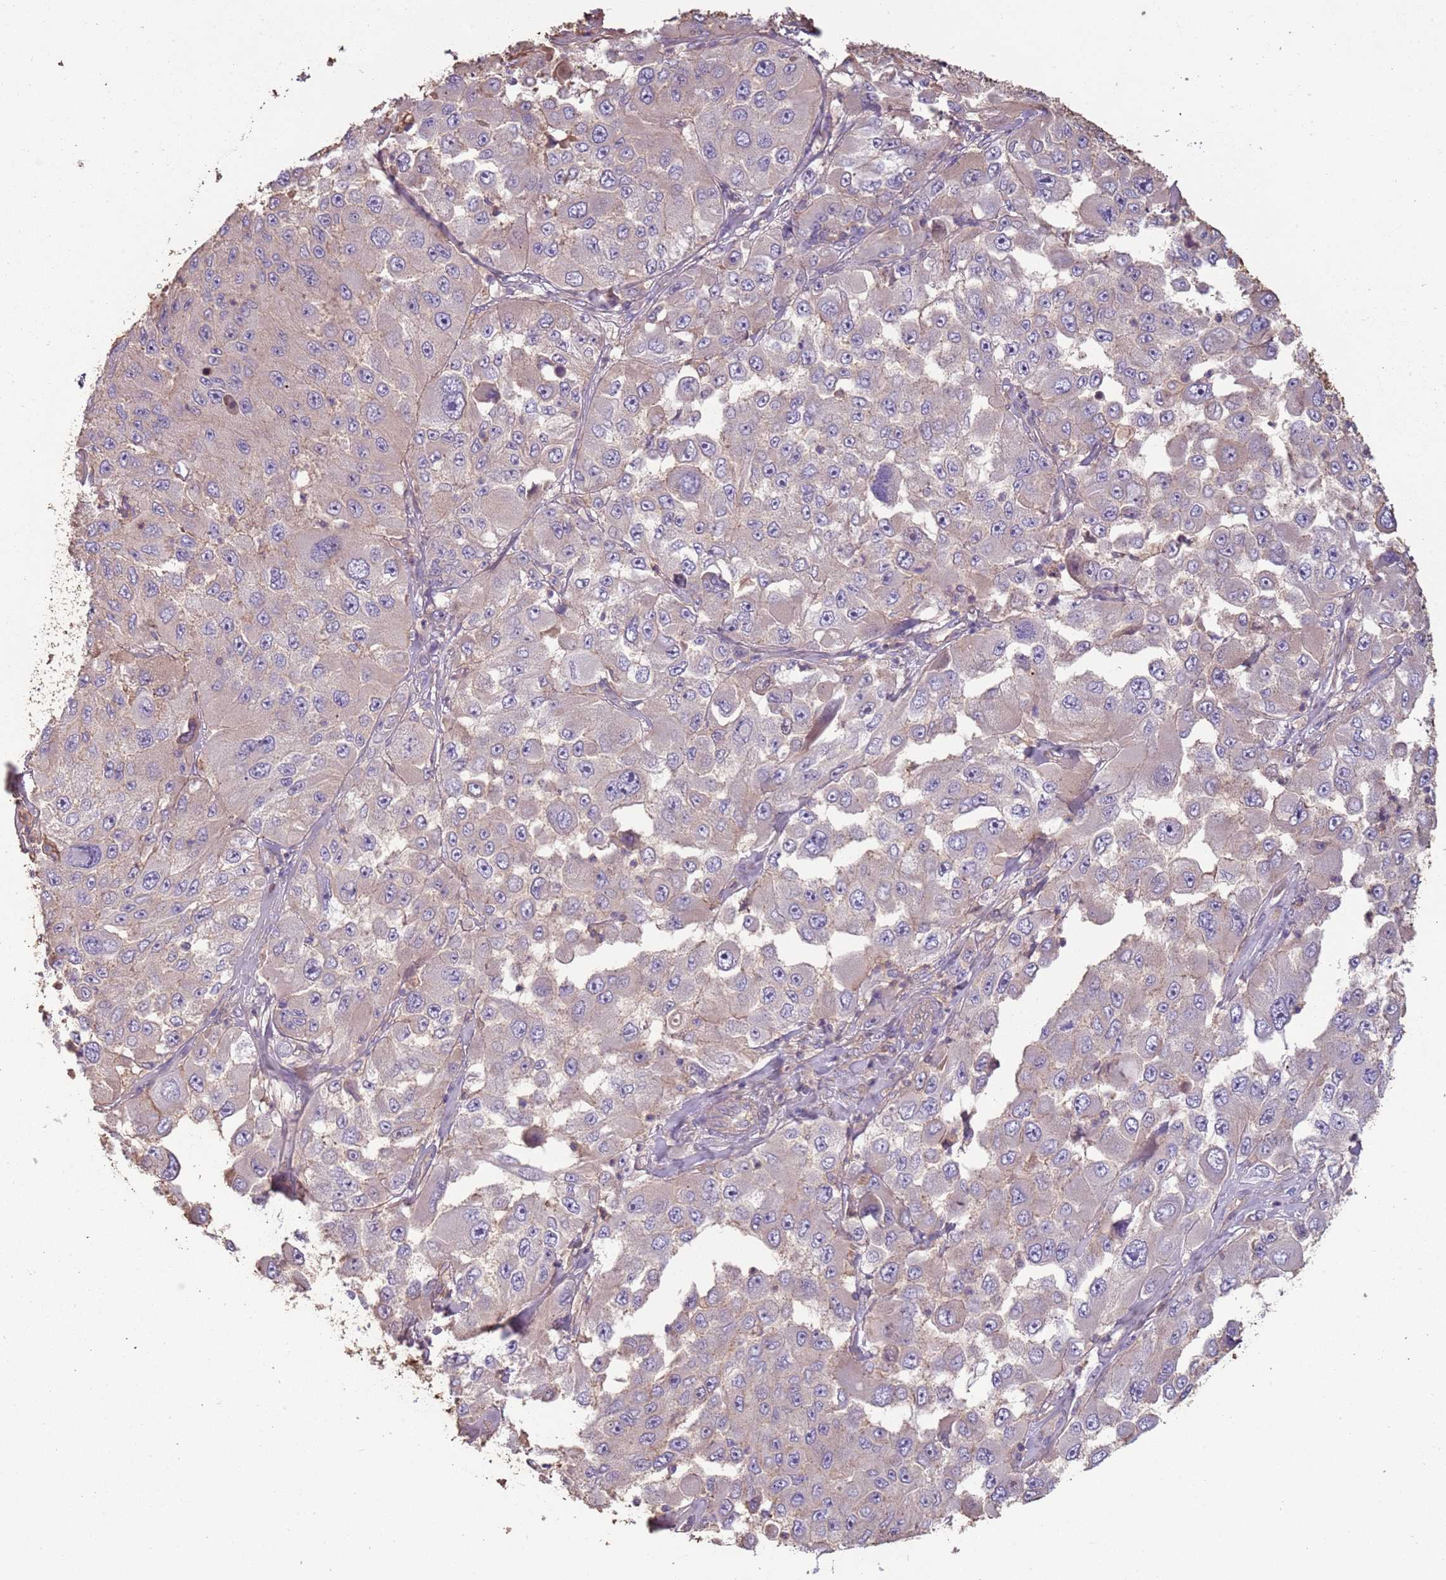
{"staining": {"intensity": "weak", "quantity": "<25%", "location": "cytoplasmic/membranous"}, "tissue": "melanoma", "cell_type": "Tumor cells", "image_type": "cancer", "snomed": [{"axis": "morphology", "description": "Malignant melanoma, Metastatic site"}, {"axis": "topography", "description": "Lymph node"}], "caption": "Immunohistochemistry of human melanoma demonstrates no staining in tumor cells.", "gene": "FECH", "patient": {"sex": "male", "age": 62}}